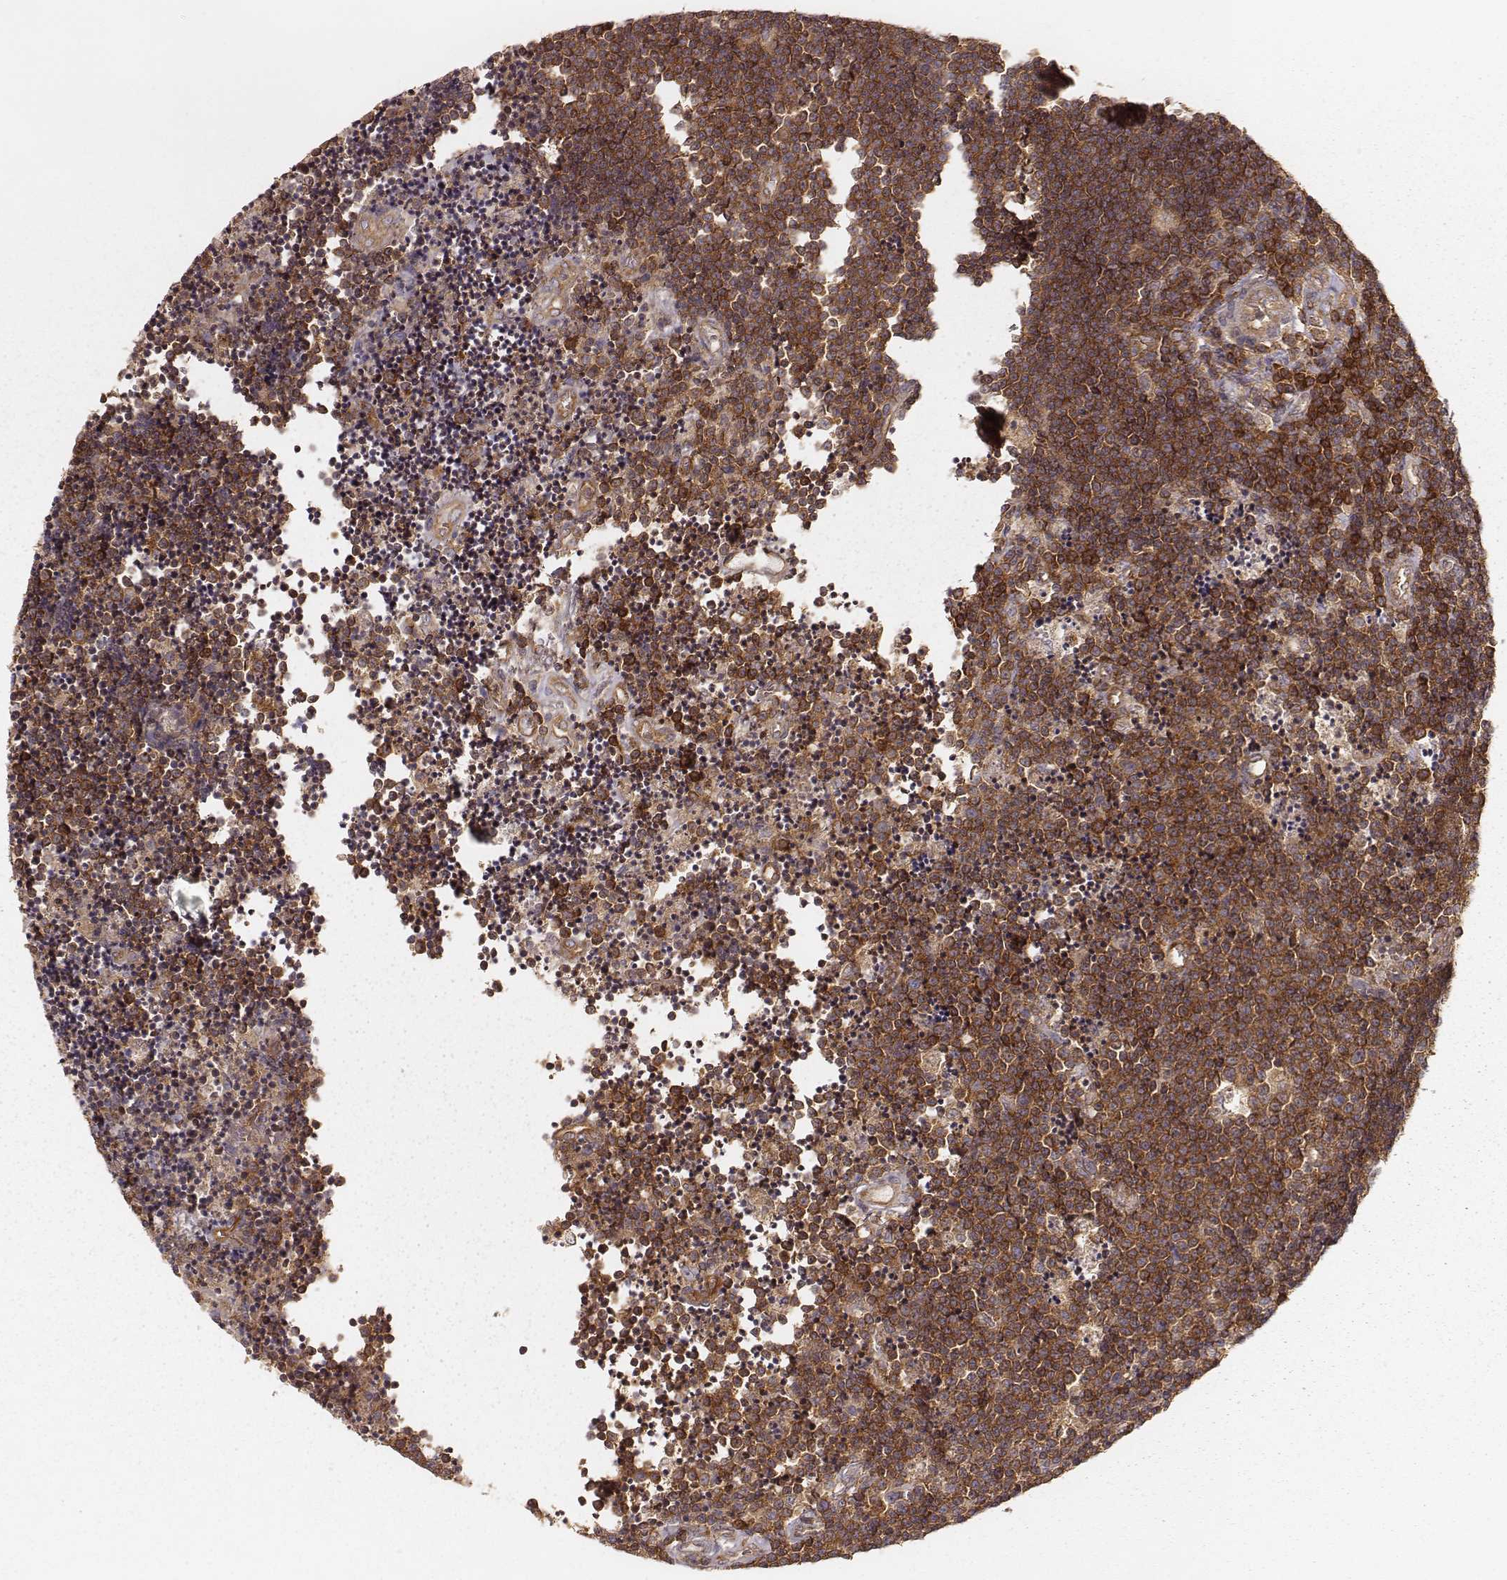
{"staining": {"intensity": "strong", "quantity": ">75%", "location": "cytoplasmic/membranous"}, "tissue": "lymphoma", "cell_type": "Tumor cells", "image_type": "cancer", "snomed": [{"axis": "morphology", "description": "Malignant lymphoma, non-Hodgkin's type, Low grade"}, {"axis": "topography", "description": "Brain"}], "caption": "Low-grade malignant lymphoma, non-Hodgkin's type tissue displays strong cytoplasmic/membranous expression in approximately >75% of tumor cells", "gene": "CARS1", "patient": {"sex": "female", "age": 66}}